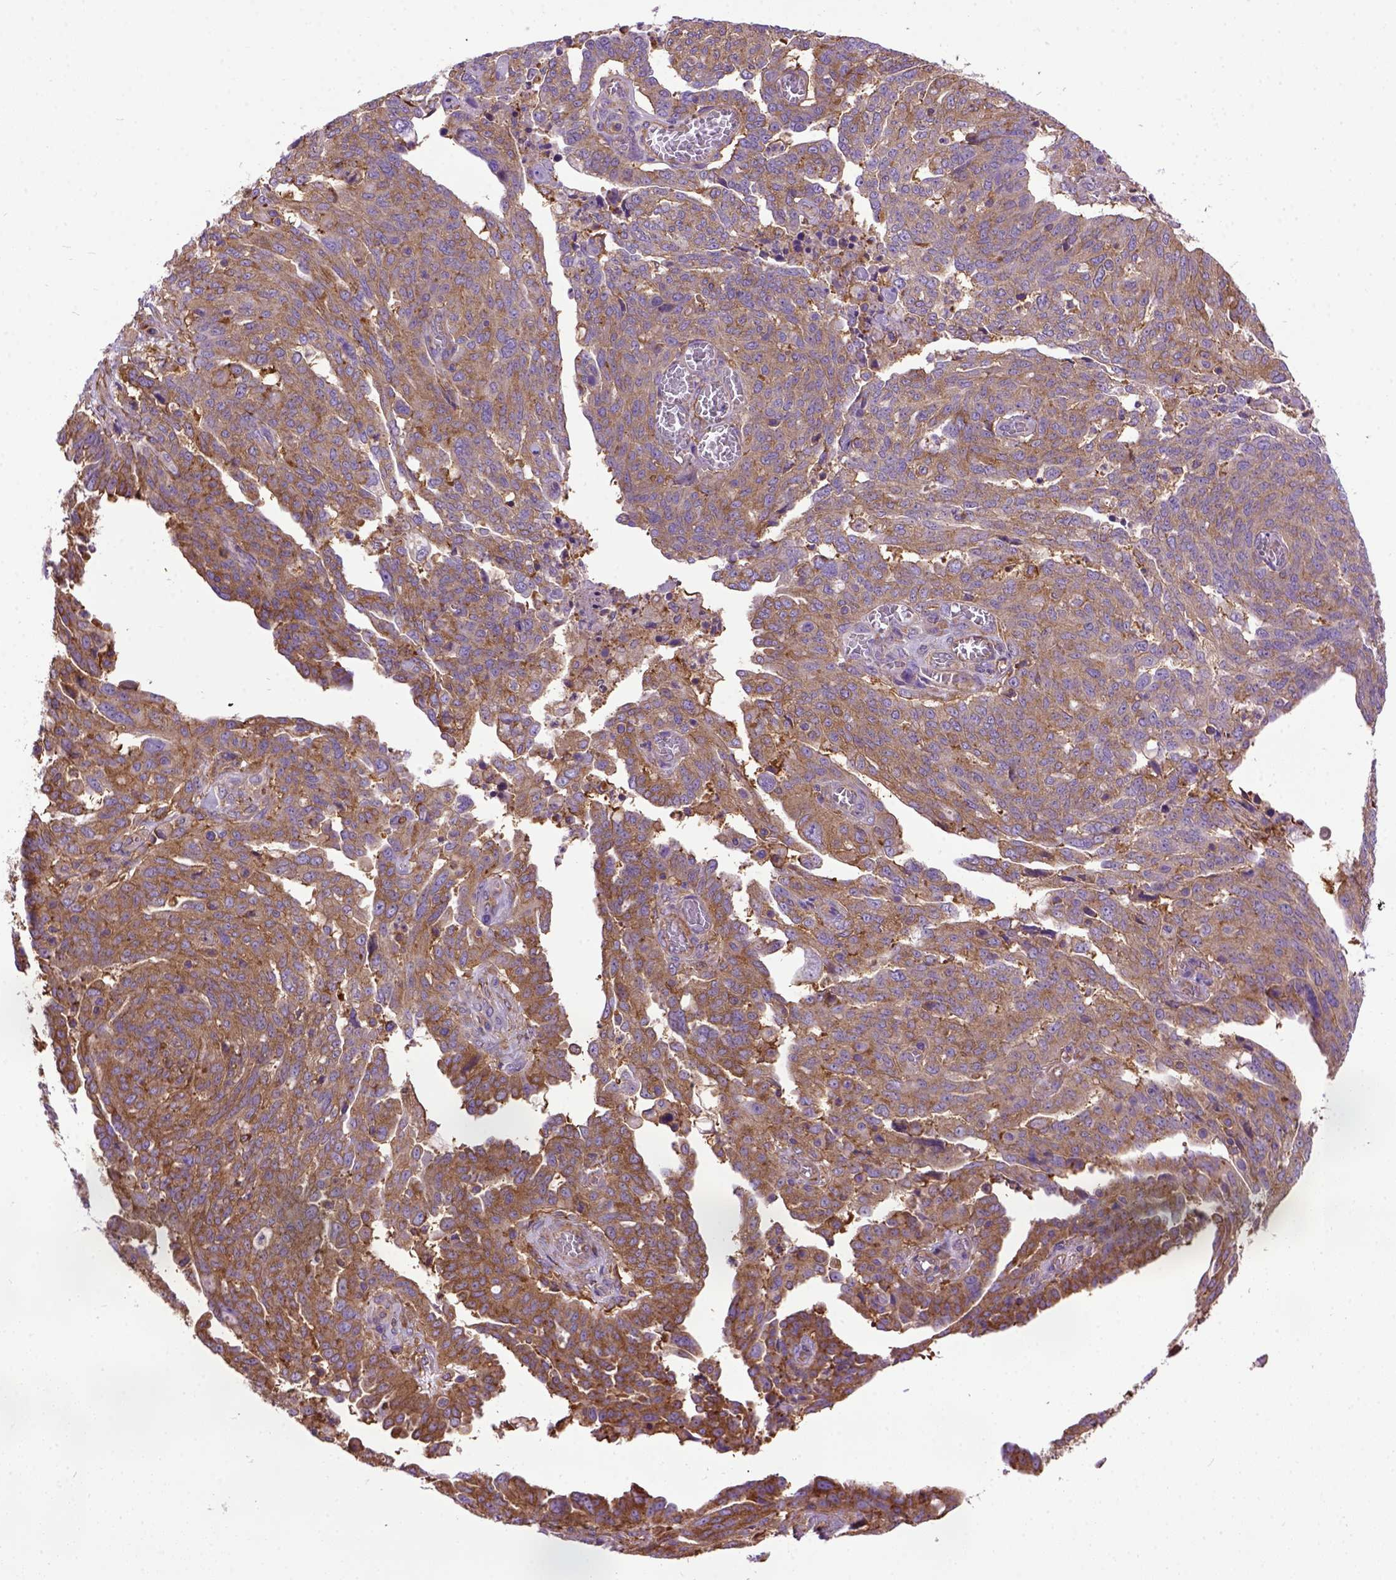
{"staining": {"intensity": "moderate", "quantity": ">75%", "location": "cytoplasmic/membranous"}, "tissue": "ovarian cancer", "cell_type": "Tumor cells", "image_type": "cancer", "snomed": [{"axis": "morphology", "description": "Cystadenocarcinoma, serous, NOS"}, {"axis": "topography", "description": "Ovary"}], "caption": "Protein staining demonstrates moderate cytoplasmic/membranous positivity in about >75% of tumor cells in ovarian cancer (serous cystadenocarcinoma).", "gene": "MVP", "patient": {"sex": "female", "age": 67}}